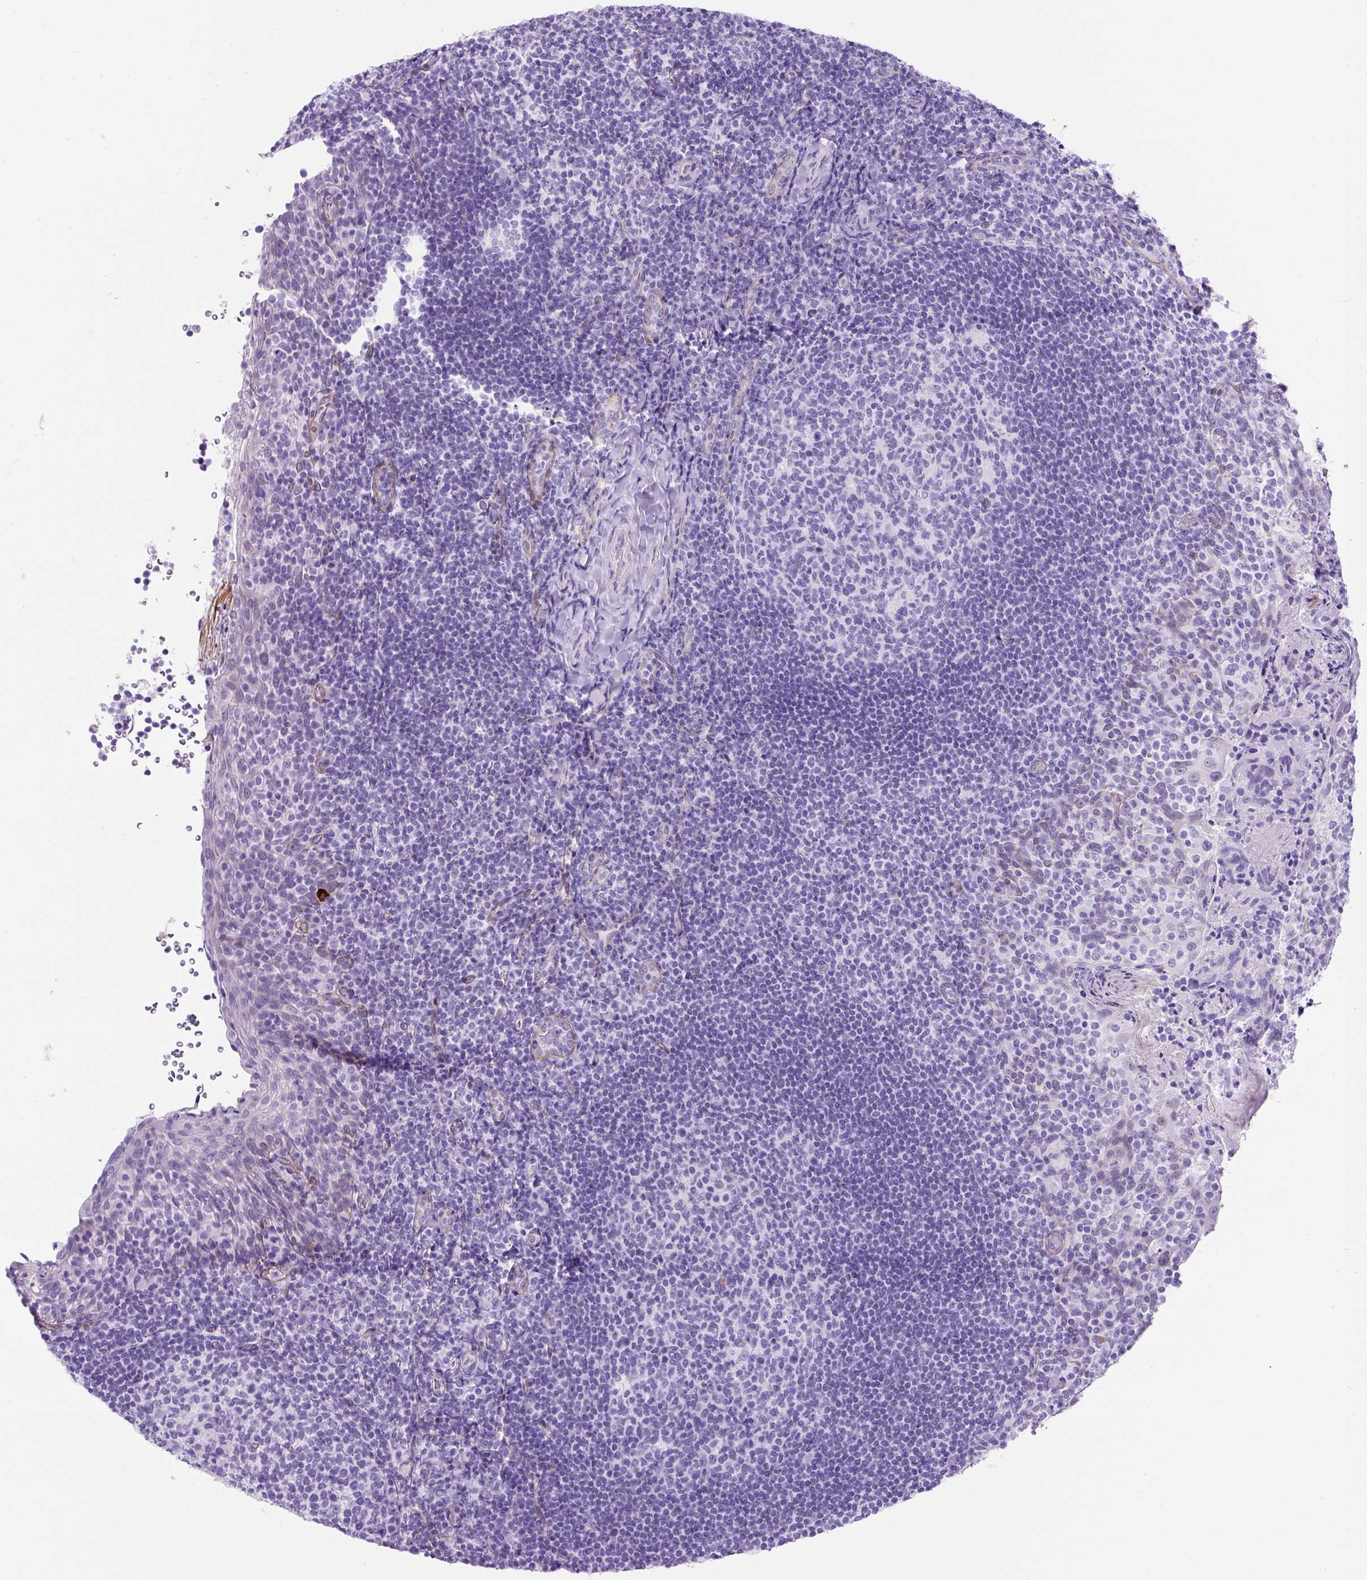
{"staining": {"intensity": "negative", "quantity": "none", "location": "none"}, "tissue": "tonsil", "cell_type": "Germinal center cells", "image_type": "normal", "snomed": [{"axis": "morphology", "description": "Normal tissue, NOS"}, {"axis": "topography", "description": "Tonsil"}], "caption": "Image shows no protein staining in germinal center cells of normal tonsil. (Brightfield microscopy of DAB (3,3'-diaminobenzidine) IHC at high magnification).", "gene": "KRT12", "patient": {"sex": "female", "age": 10}}